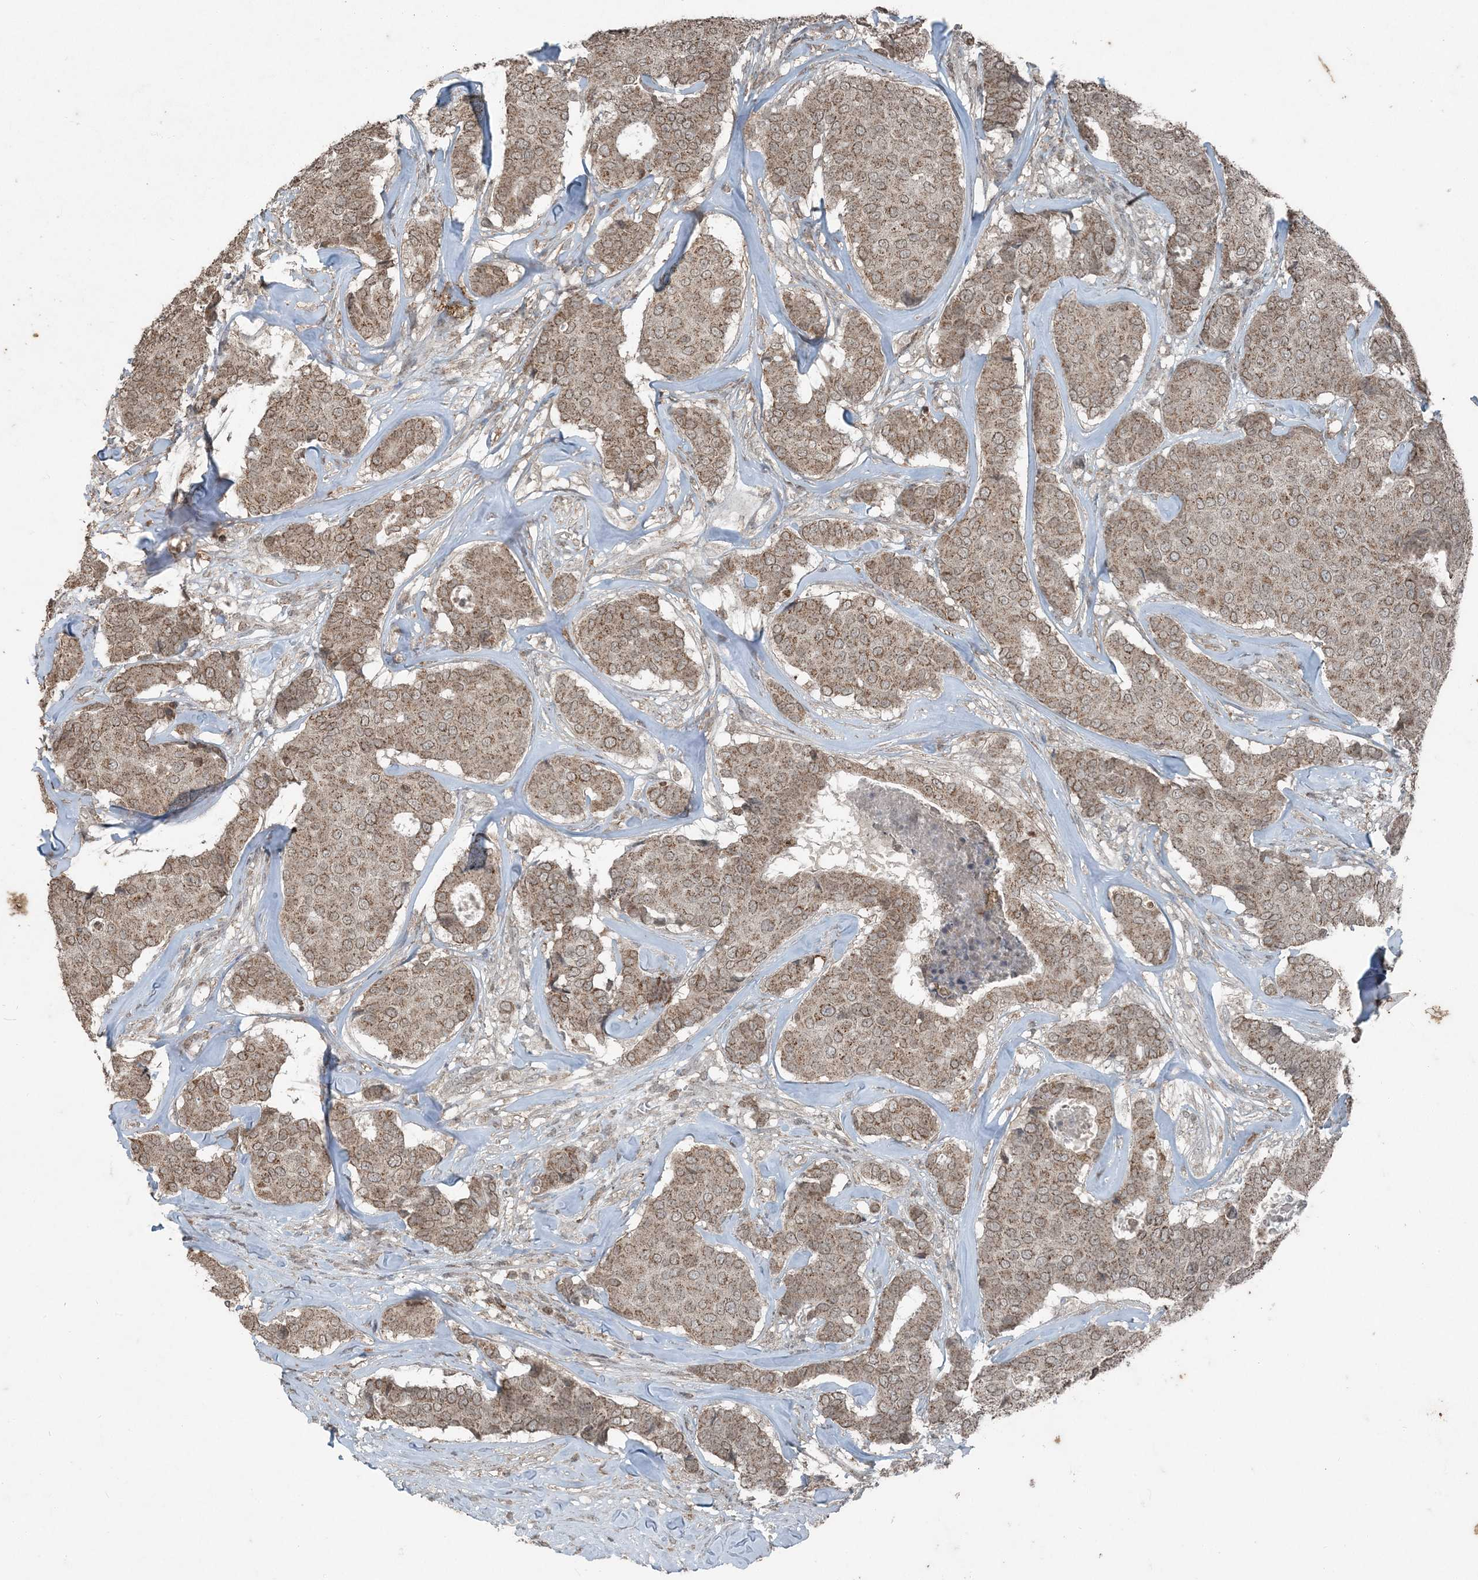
{"staining": {"intensity": "moderate", "quantity": ">75%", "location": "cytoplasmic/membranous,nuclear"}, "tissue": "breast cancer", "cell_type": "Tumor cells", "image_type": "cancer", "snomed": [{"axis": "morphology", "description": "Duct carcinoma"}, {"axis": "topography", "description": "Breast"}], "caption": "Brown immunohistochemical staining in human breast cancer exhibits moderate cytoplasmic/membranous and nuclear expression in about >75% of tumor cells.", "gene": "GNL1", "patient": {"sex": "female", "age": 75}}